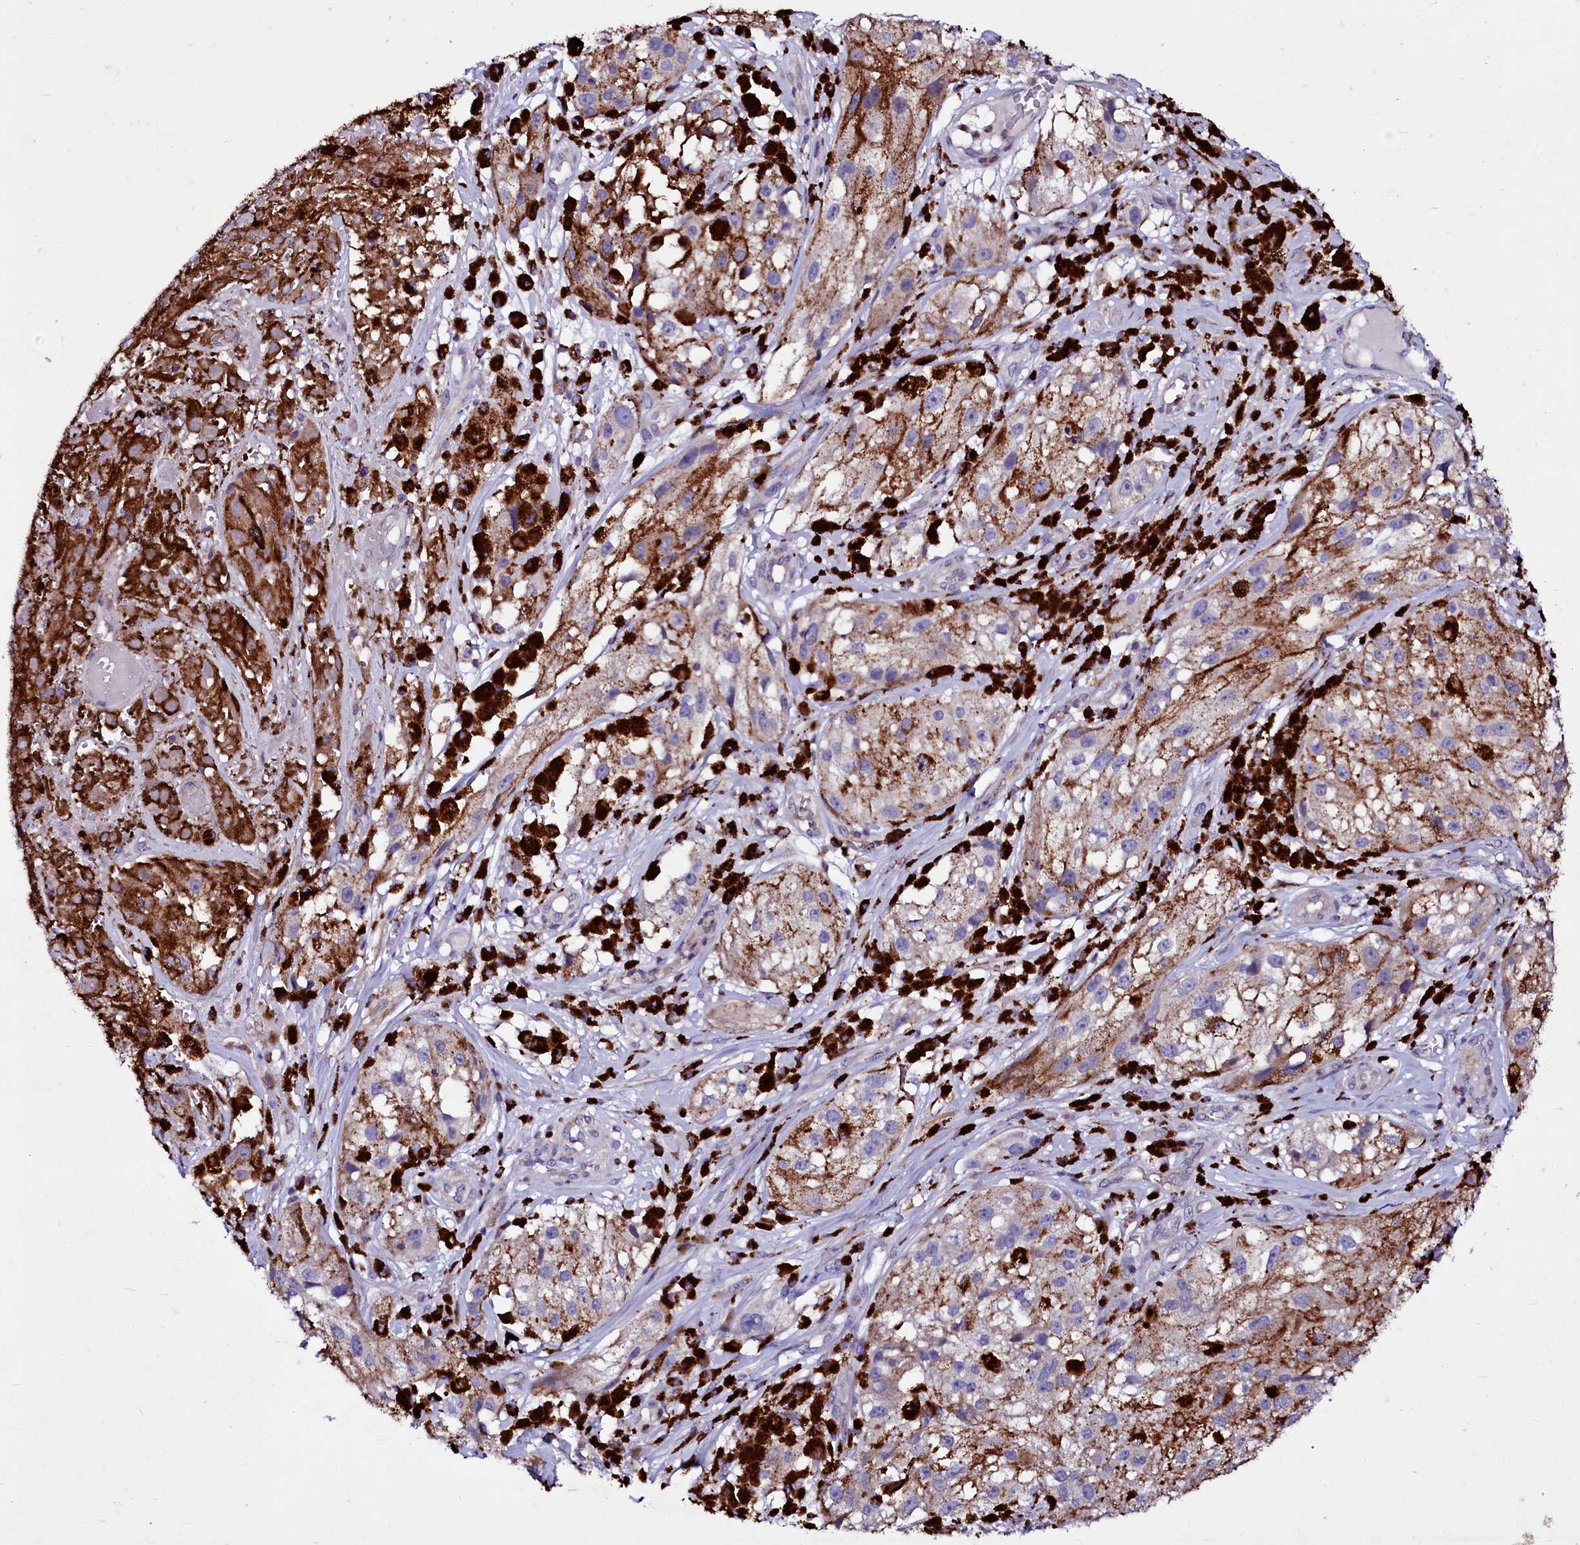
{"staining": {"intensity": "negative", "quantity": "none", "location": "none"}, "tissue": "melanoma", "cell_type": "Tumor cells", "image_type": "cancer", "snomed": [{"axis": "morphology", "description": "Malignant melanoma, NOS"}, {"axis": "topography", "description": "Skin"}], "caption": "A high-resolution micrograph shows immunohistochemistry (IHC) staining of melanoma, which shows no significant positivity in tumor cells. The staining is performed using DAB brown chromogen with nuclei counter-stained in using hematoxylin.", "gene": "SELENOT", "patient": {"sex": "male", "age": 88}}